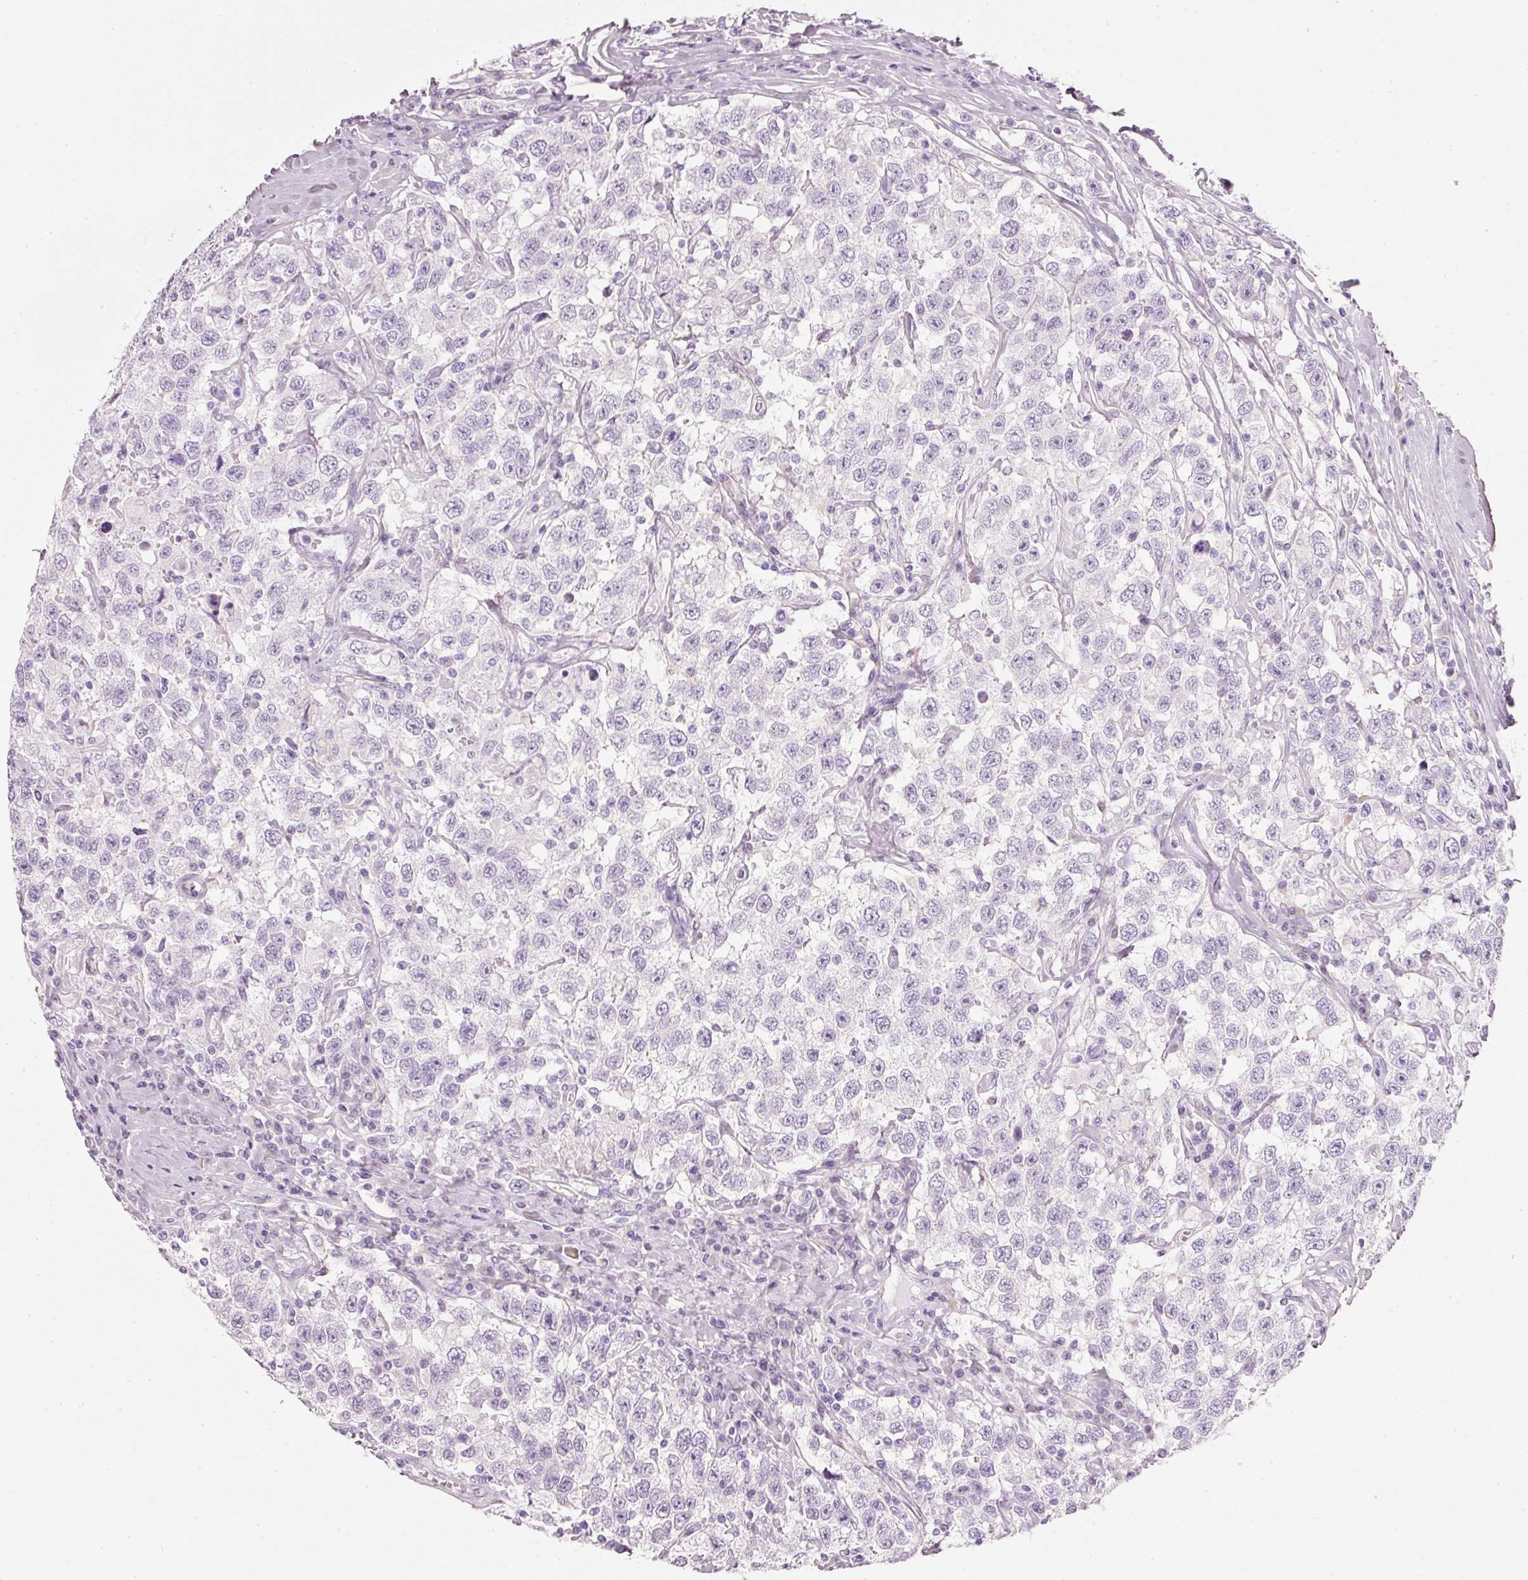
{"staining": {"intensity": "negative", "quantity": "none", "location": "none"}, "tissue": "testis cancer", "cell_type": "Tumor cells", "image_type": "cancer", "snomed": [{"axis": "morphology", "description": "Seminoma, NOS"}, {"axis": "topography", "description": "Testis"}], "caption": "Immunohistochemistry image of neoplastic tissue: human testis cancer (seminoma) stained with DAB shows no significant protein positivity in tumor cells.", "gene": "PDXDC1", "patient": {"sex": "male", "age": 41}}